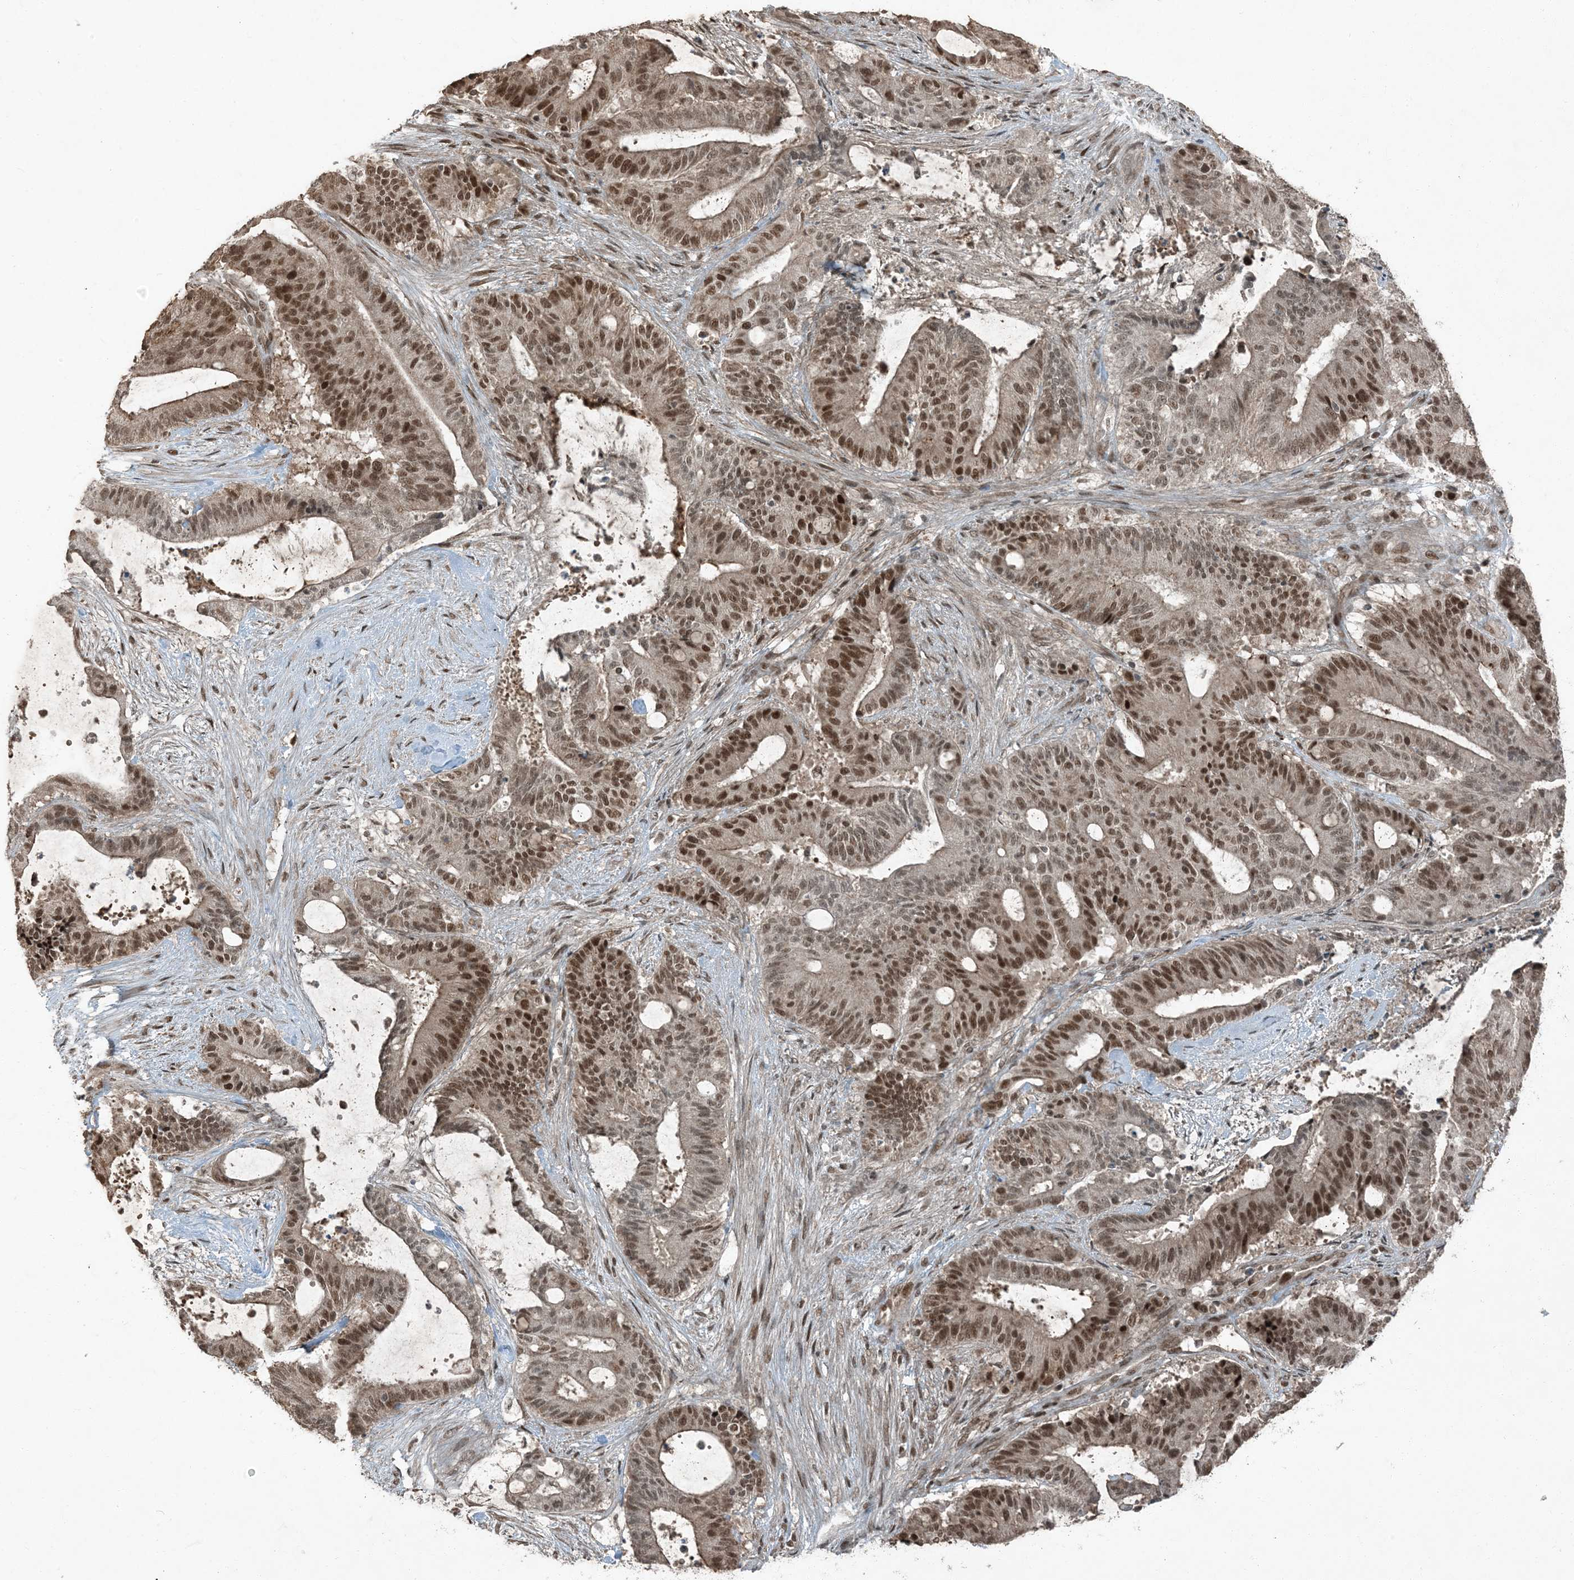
{"staining": {"intensity": "moderate", "quantity": ">75%", "location": "nuclear"}, "tissue": "liver cancer", "cell_type": "Tumor cells", "image_type": "cancer", "snomed": [{"axis": "morphology", "description": "Normal tissue, NOS"}, {"axis": "morphology", "description": "Cholangiocarcinoma"}, {"axis": "topography", "description": "Liver"}, {"axis": "topography", "description": "Peripheral nerve tissue"}], "caption": "Human liver cancer stained with a brown dye shows moderate nuclear positive staining in about >75% of tumor cells.", "gene": "TRAPPC12", "patient": {"sex": "female", "age": 73}}